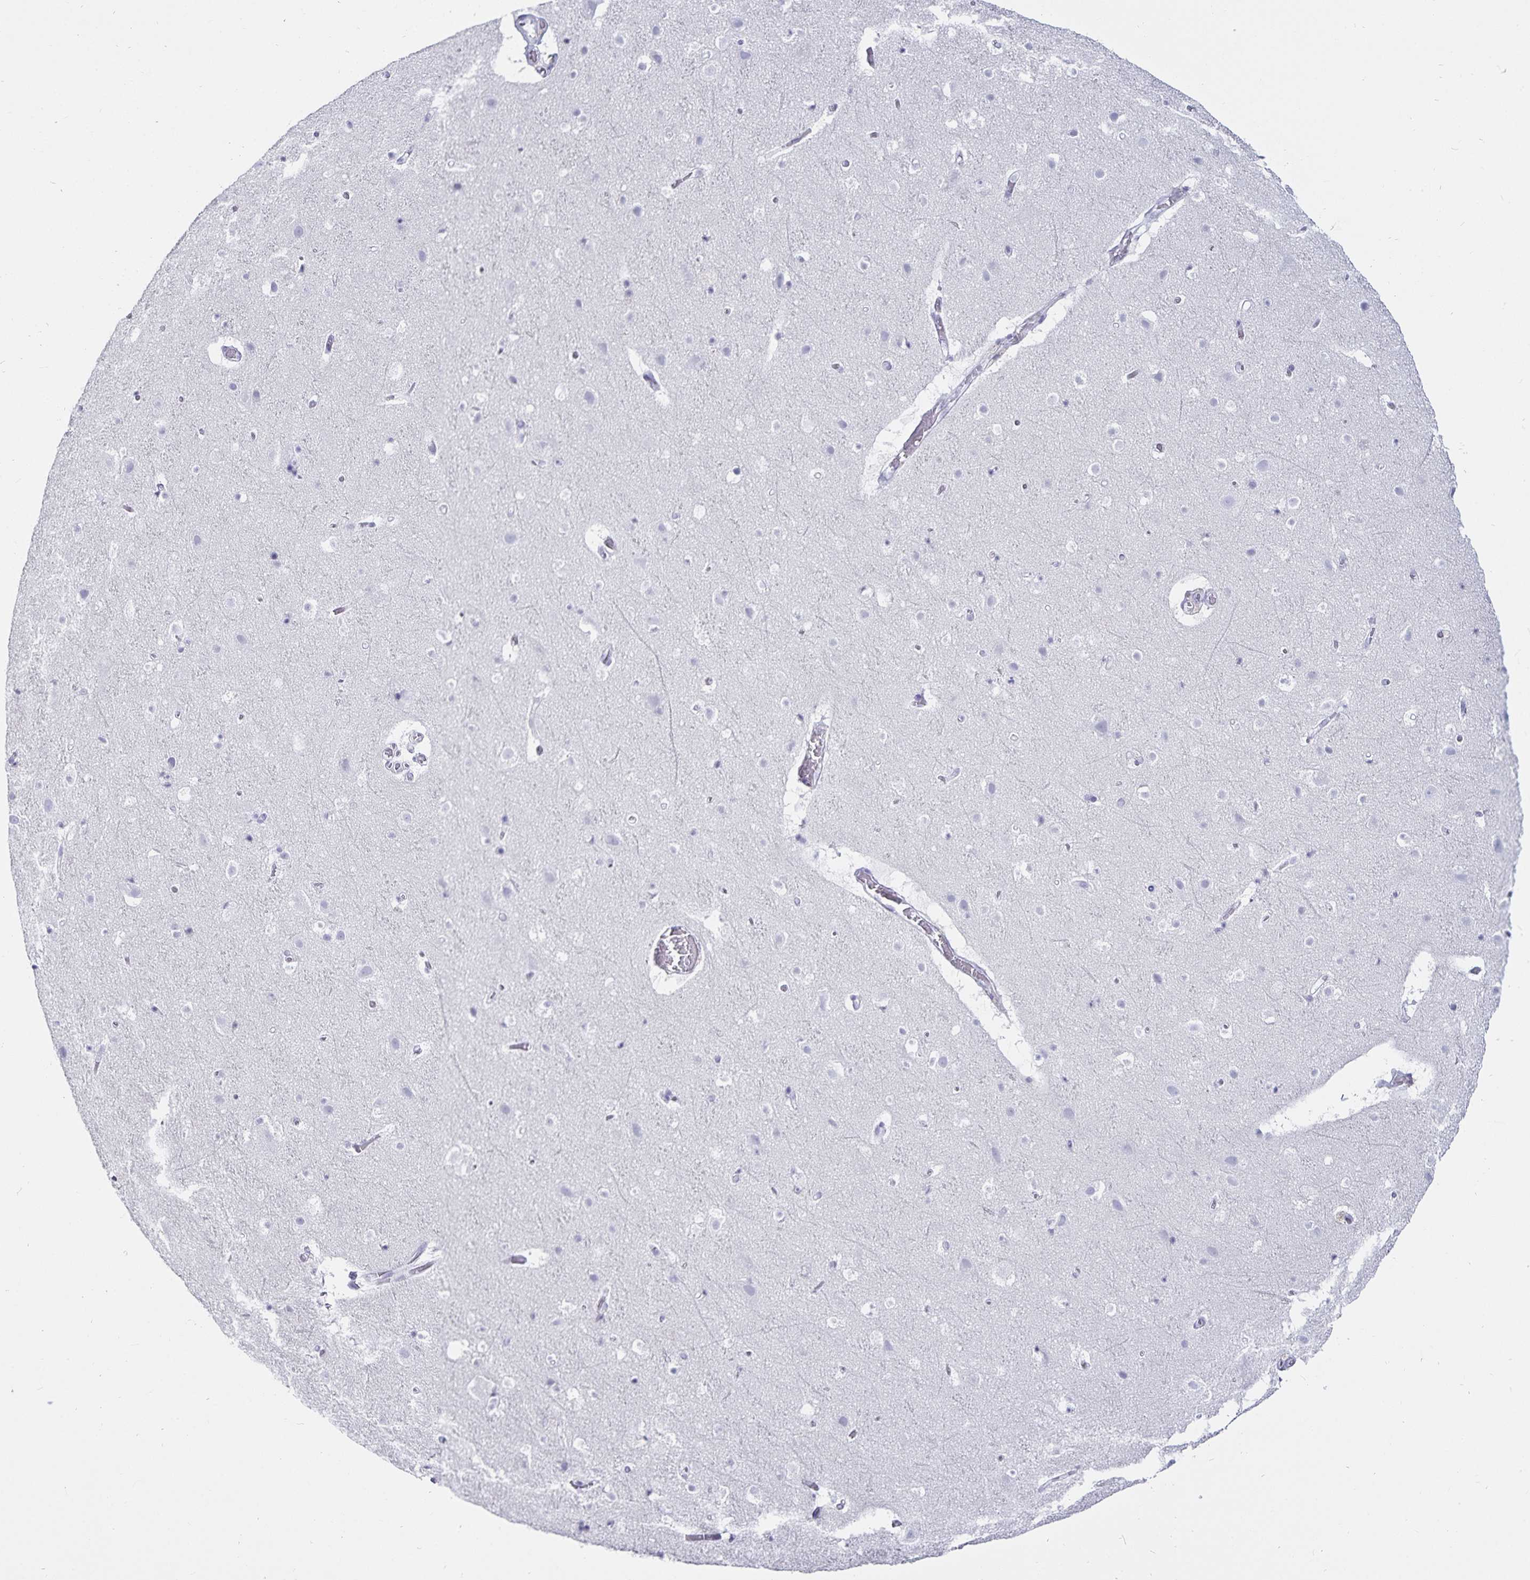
{"staining": {"intensity": "negative", "quantity": "none", "location": "none"}, "tissue": "cerebral cortex", "cell_type": "Endothelial cells", "image_type": "normal", "snomed": [{"axis": "morphology", "description": "Normal tissue, NOS"}, {"axis": "topography", "description": "Cerebral cortex"}], "caption": "This is an immunohistochemistry histopathology image of benign cerebral cortex. There is no staining in endothelial cells.", "gene": "DEFA6", "patient": {"sex": "female", "age": 42}}